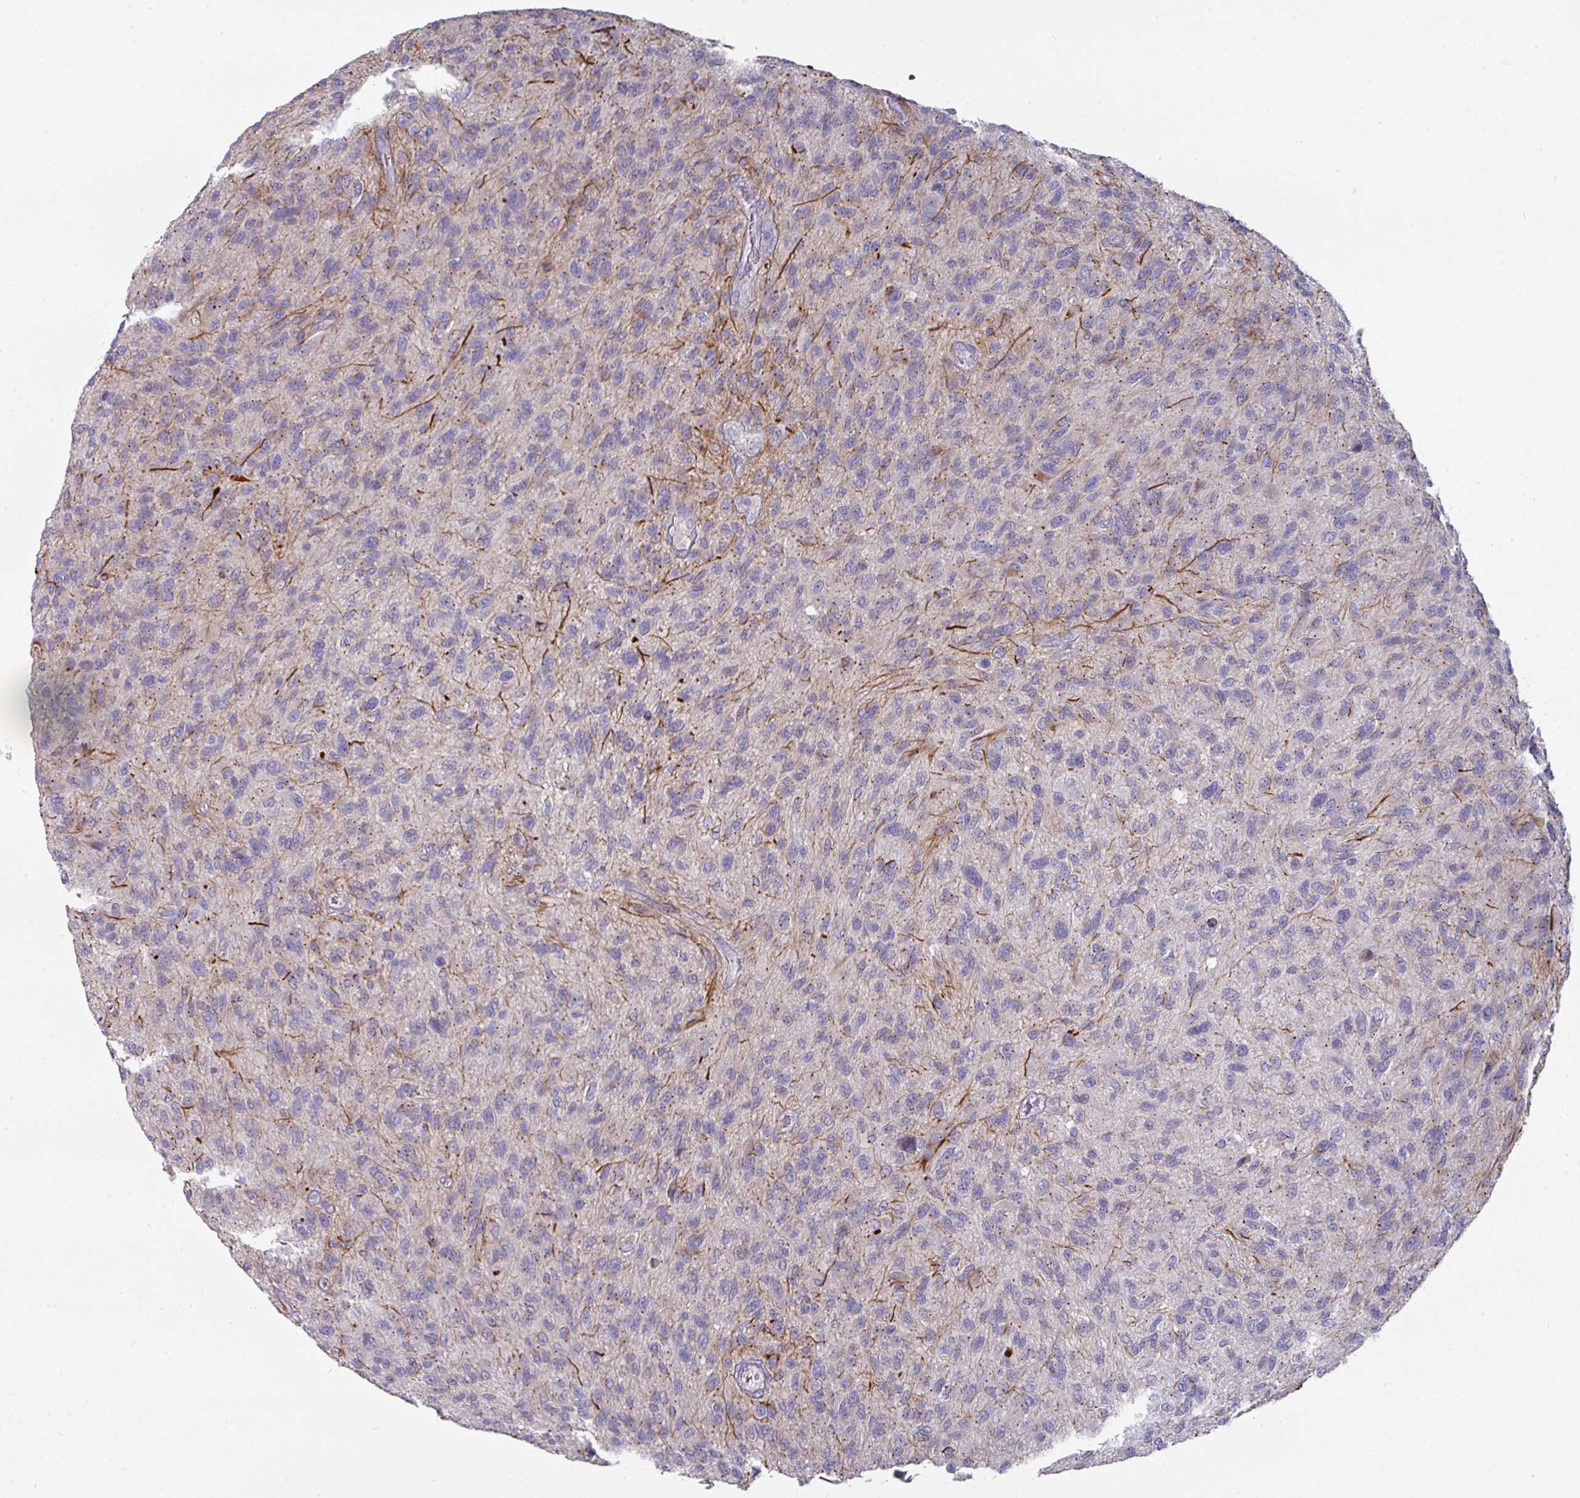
{"staining": {"intensity": "negative", "quantity": "none", "location": "none"}, "tissue": "glioma", "cell_type": "Tumor cells", "image_type": "cancer", "snomed": [{"axis": "morphology", "description": "Glioma, malignant, High grade"}, {"axis": "topography", "description": "Brain"}], "caption": "High power microscopy photomicrograph of an IHC micrograph of glioma, revealing no significant positivity in tumor cells.", "gene": "IL4R", "patient": {"sex": "male", "age": 47}}